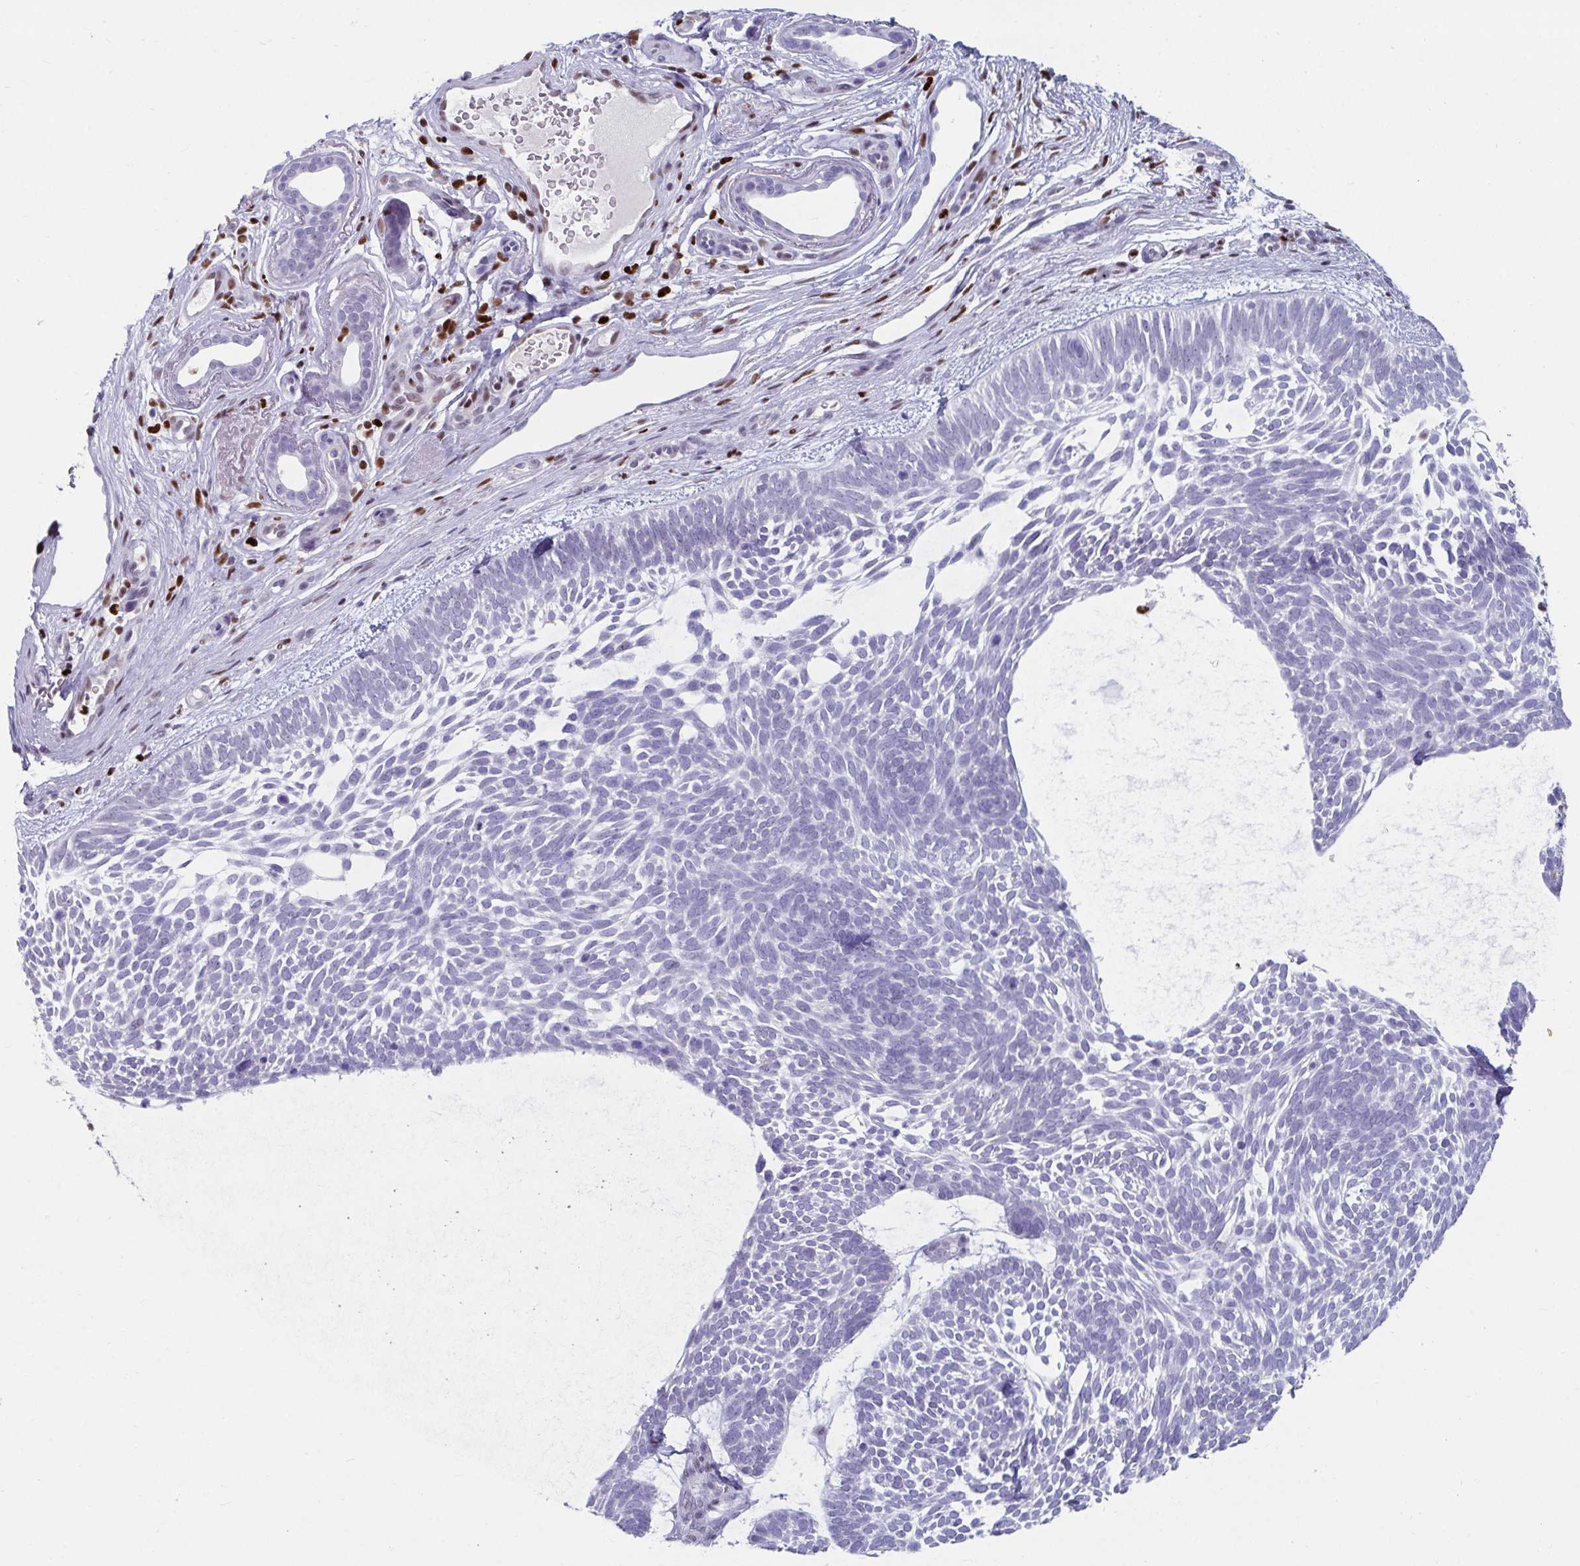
{"staining": {"intensity": "negative", "quantity": "none", "location": "none"}, "tissue": "skin cancer", "cell_type": "Tumor cells", "image_type": "cancer", "snomed": [{"axis": "morphology", "description": "Basal cell carcinoma"}, {"axis": "topography", "description": "Skin"}, {"axis": "topography", "description": "Skin of face"}], "caption": "High magnification brightfield microscopy of basal cell carcinoma (skin) stained with DAB (brown) and counterstained with hematoxylin (blue): tumor cells show no significant expression.", "gene": "ZNF586", "patient": {"sex": "male", "age": 83}}